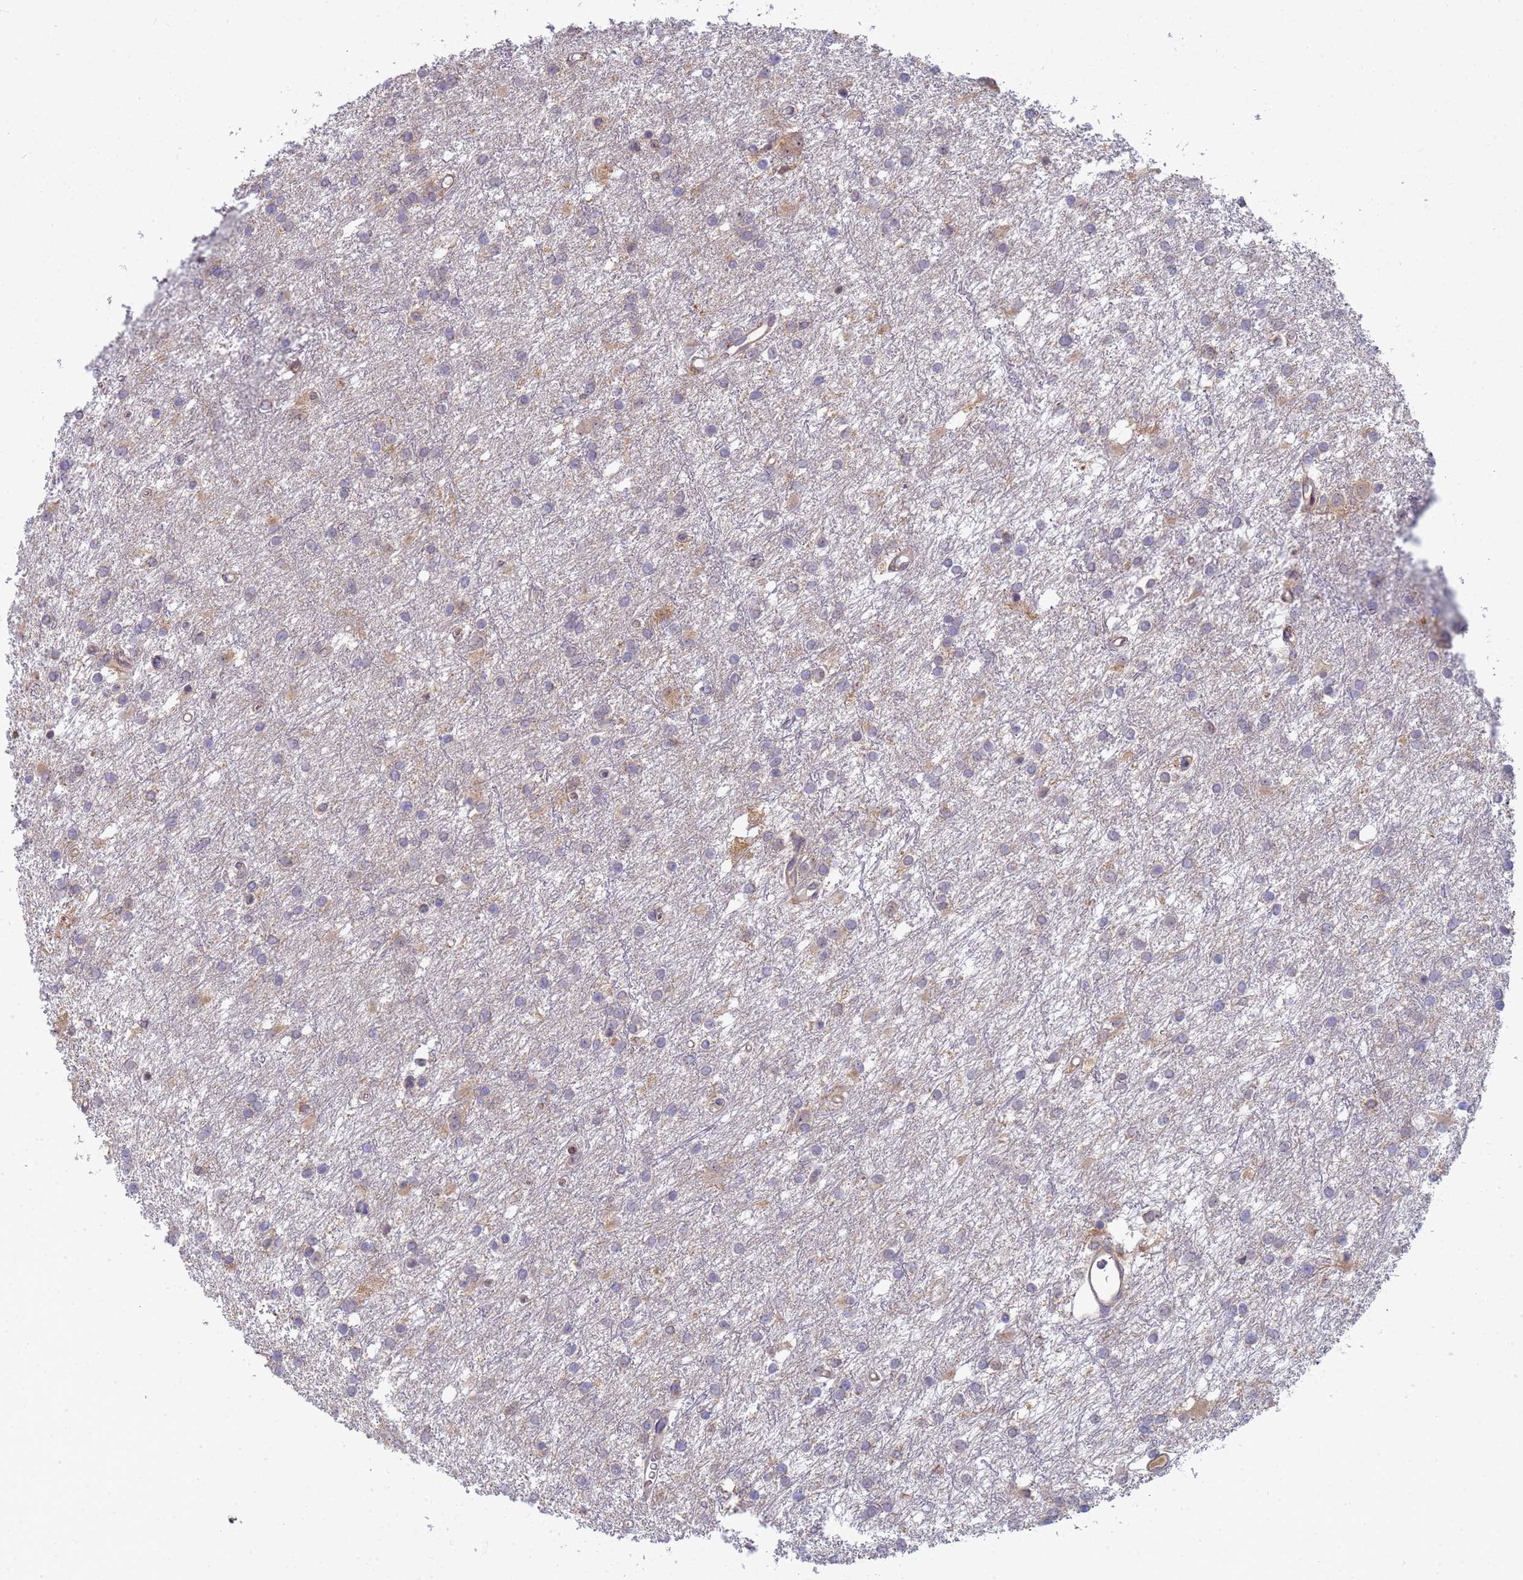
{"staining": {"intensity": "negative", "quantity": "none", "location": "none"}, "tissue": "glioma", "cell_type": "Tumor cells", "image_type": "cancer", "snomed": [{"axis": "morphology", "description": "Glioma, malignant, High grade"}, {"axis": "topography", "description": "Brain"}], "caption": "DAB immunohistochemical staining of malignant high-grade glioma exhibits no significant positivity in tumor cells.", "gene": "SHARPIN", "patient": {"sex": "female", "age": 50}}